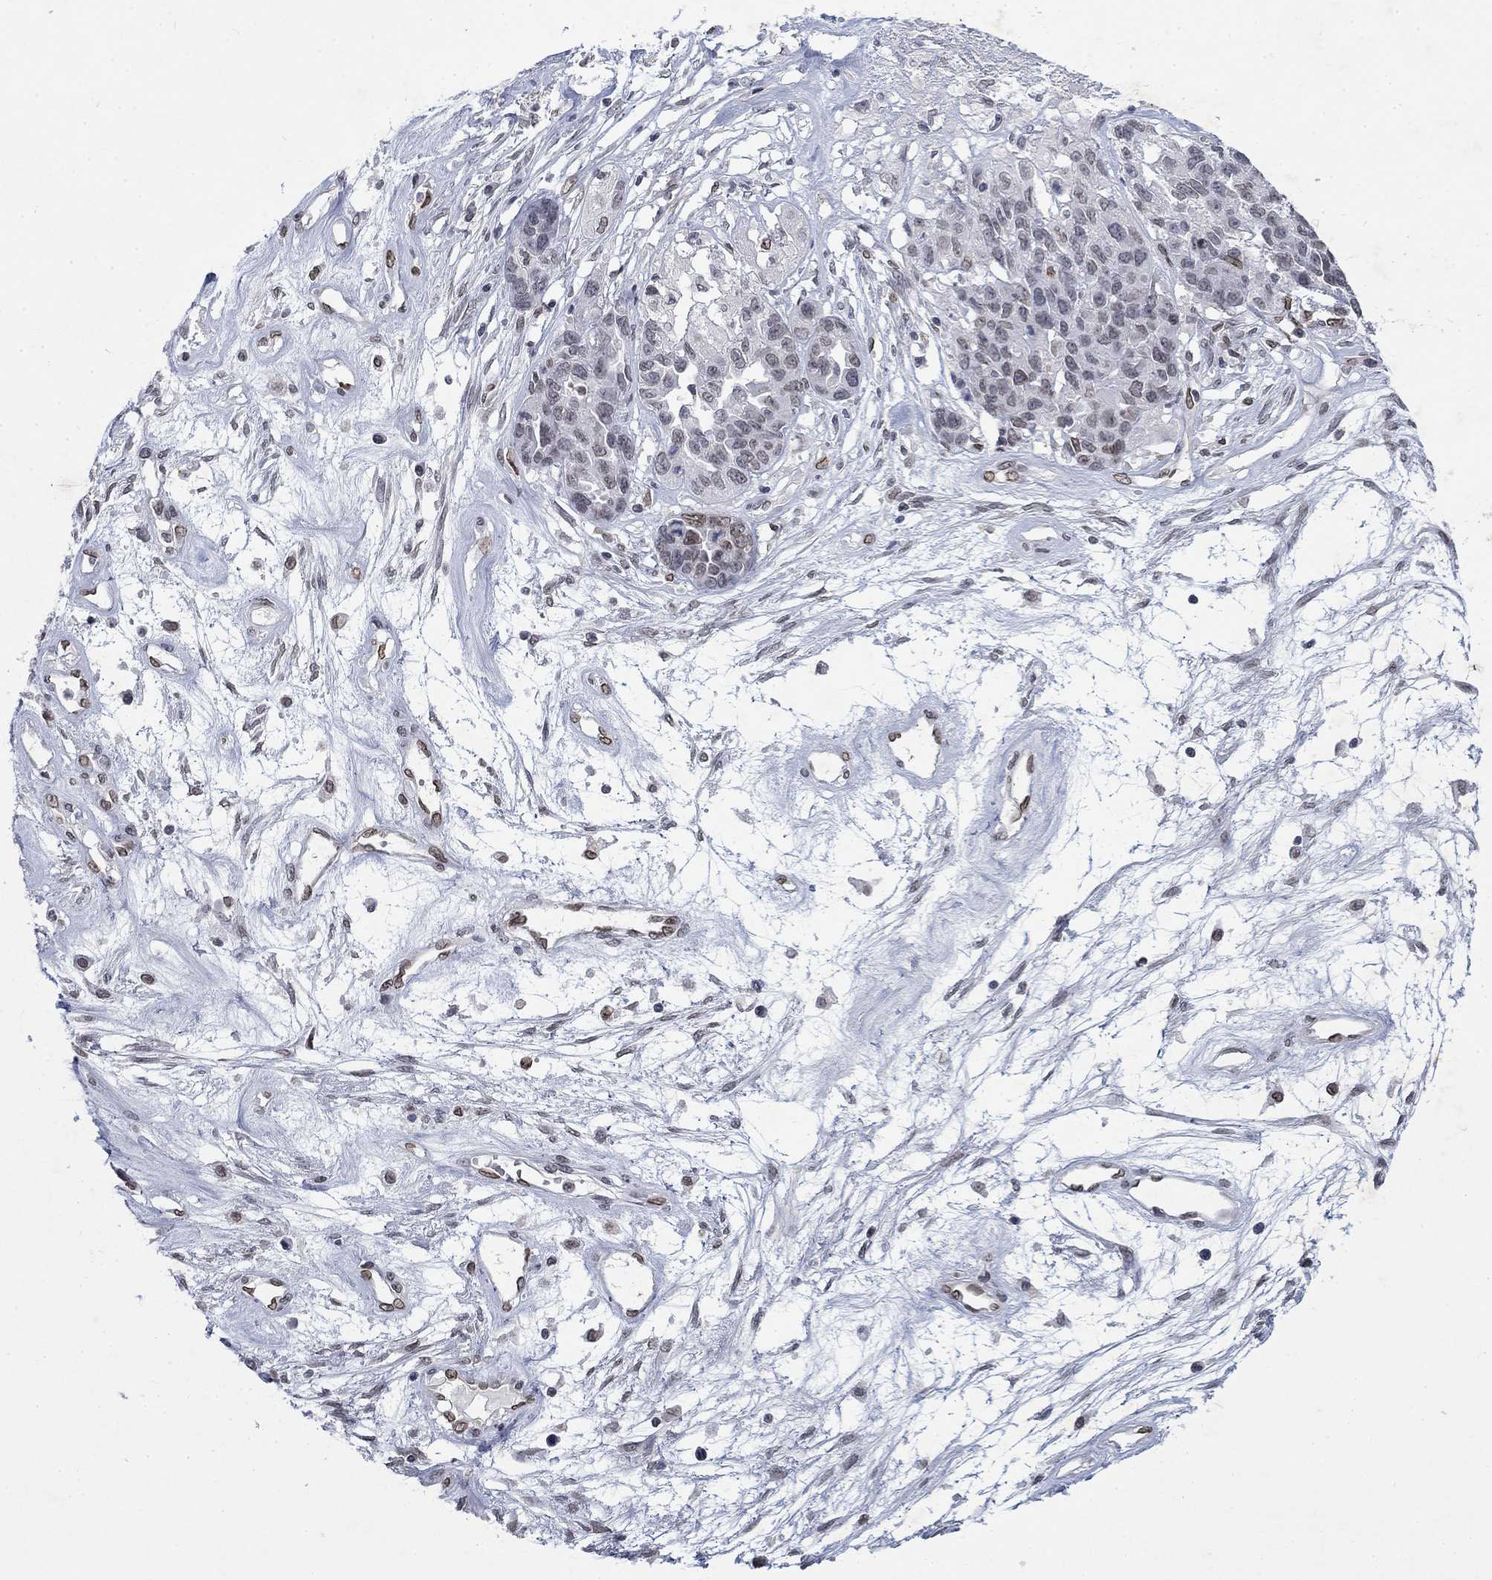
{"staining": {"intensity": "weak", "quantity": "<25%", "location": "nuclear"}, "tissue": "ovarian cancer", "cell_type": "Tumor cells", "image_type": "cancer", "snomed": [{"axis": "morphology", "description": "Cystadenocarcinoma, serous, NOS"}, {"axis": "topography", "description": "Ovary"}], "caption": "Tumor cells show no significant protein expression in ovarian cancer.", "gene": "TOR1AIP1", "patient": {"sex": "female", "age": 87}}